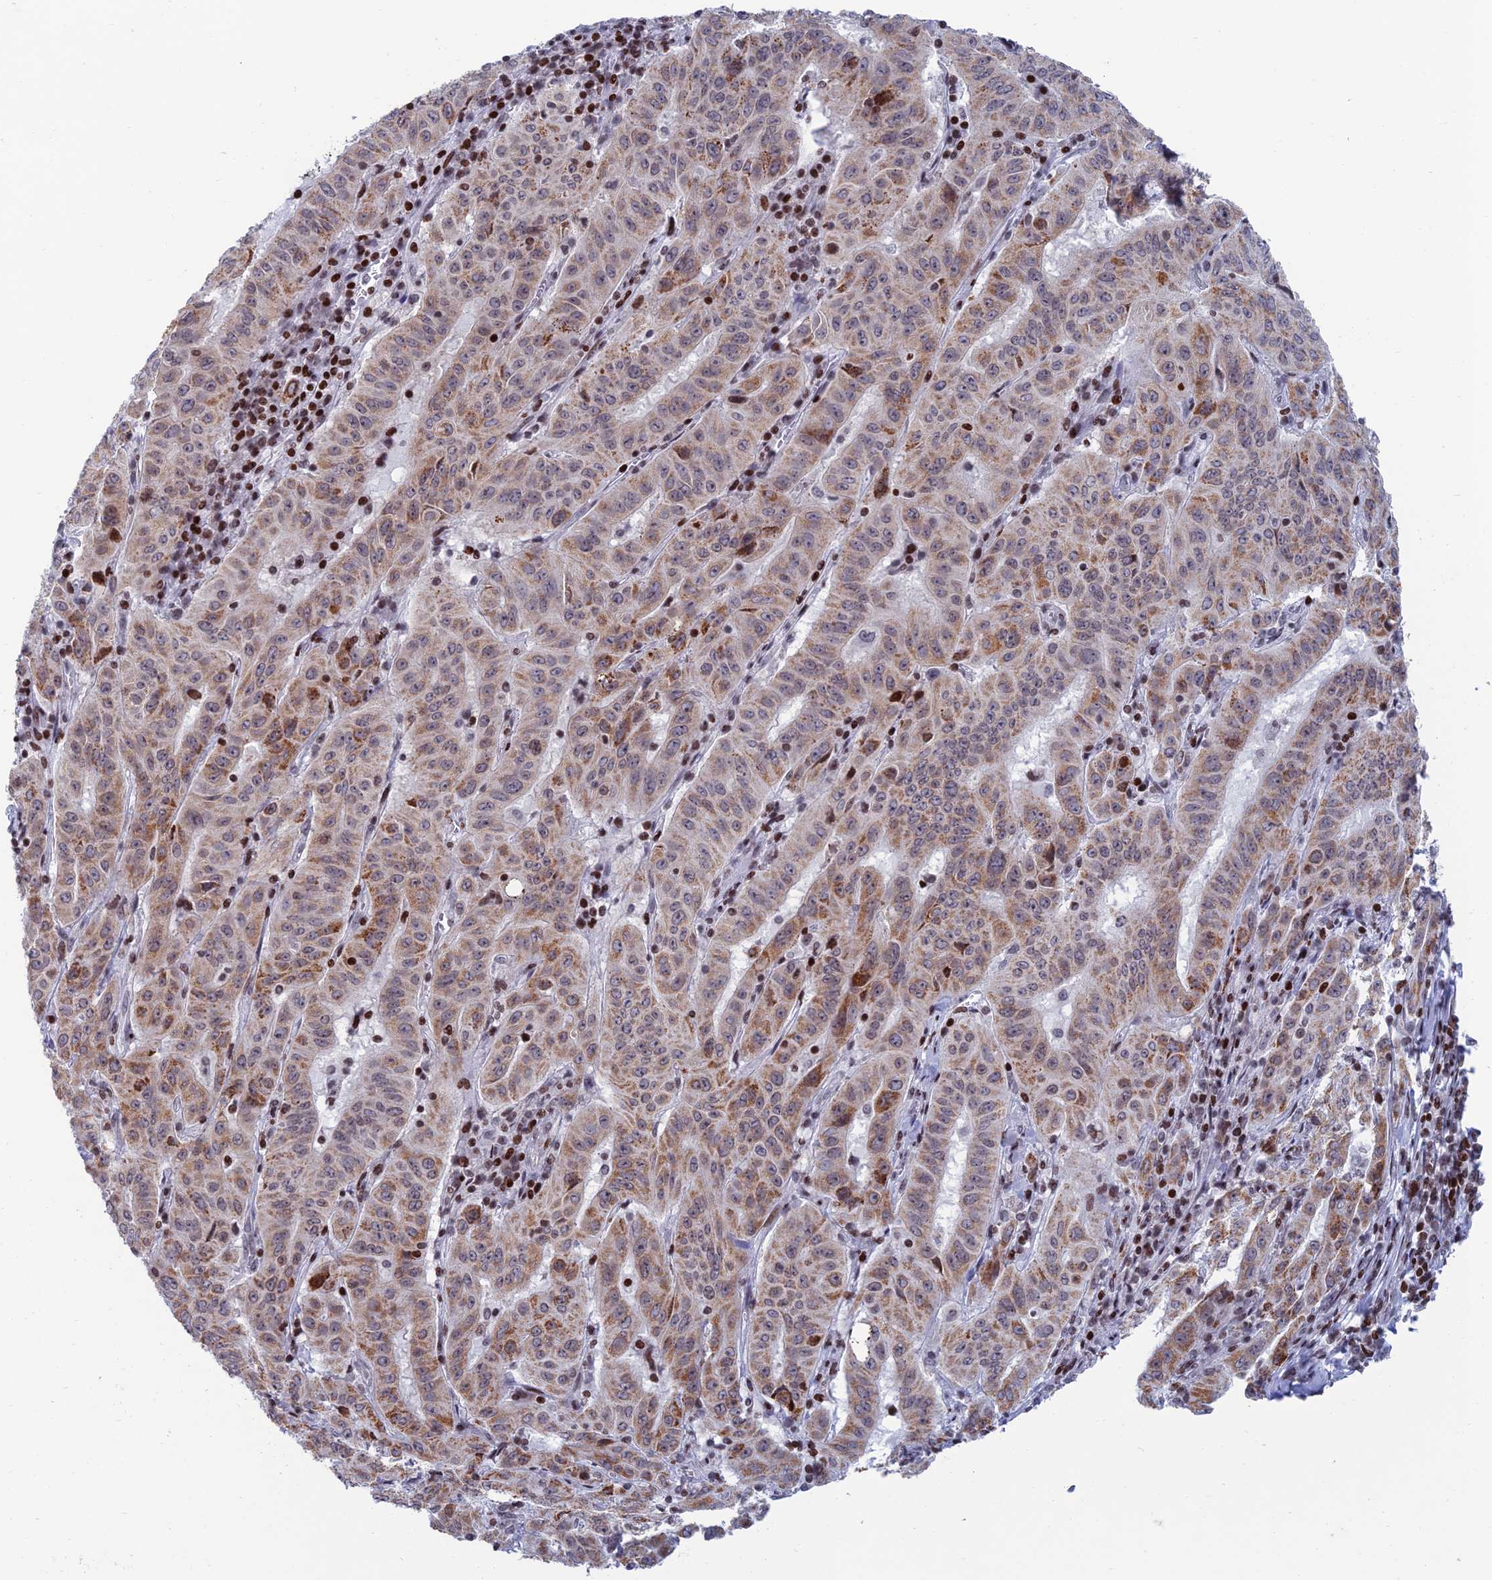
{"staining": {"intensity": "moderate", "quantity": ">75%", "location": "cytoplasmic/membranous"}, "tissue": "pancreatic cancer", "cell_type": "Tumor cells", "image_type": "cancer", "snomed": [{"axis": "morphology", "description": "Adenocarcinoma, NOS"}, {"axis": "topography", "description": "Pancreas"}], "caption": "A histopathology image of human pancreatic adenocarcinoma stained for a protein displays moderate cytoplasmic/membranous brown staining in tumor cells.", "gene": "AFF3", "patient": {"sex": "male", "age": 63}}